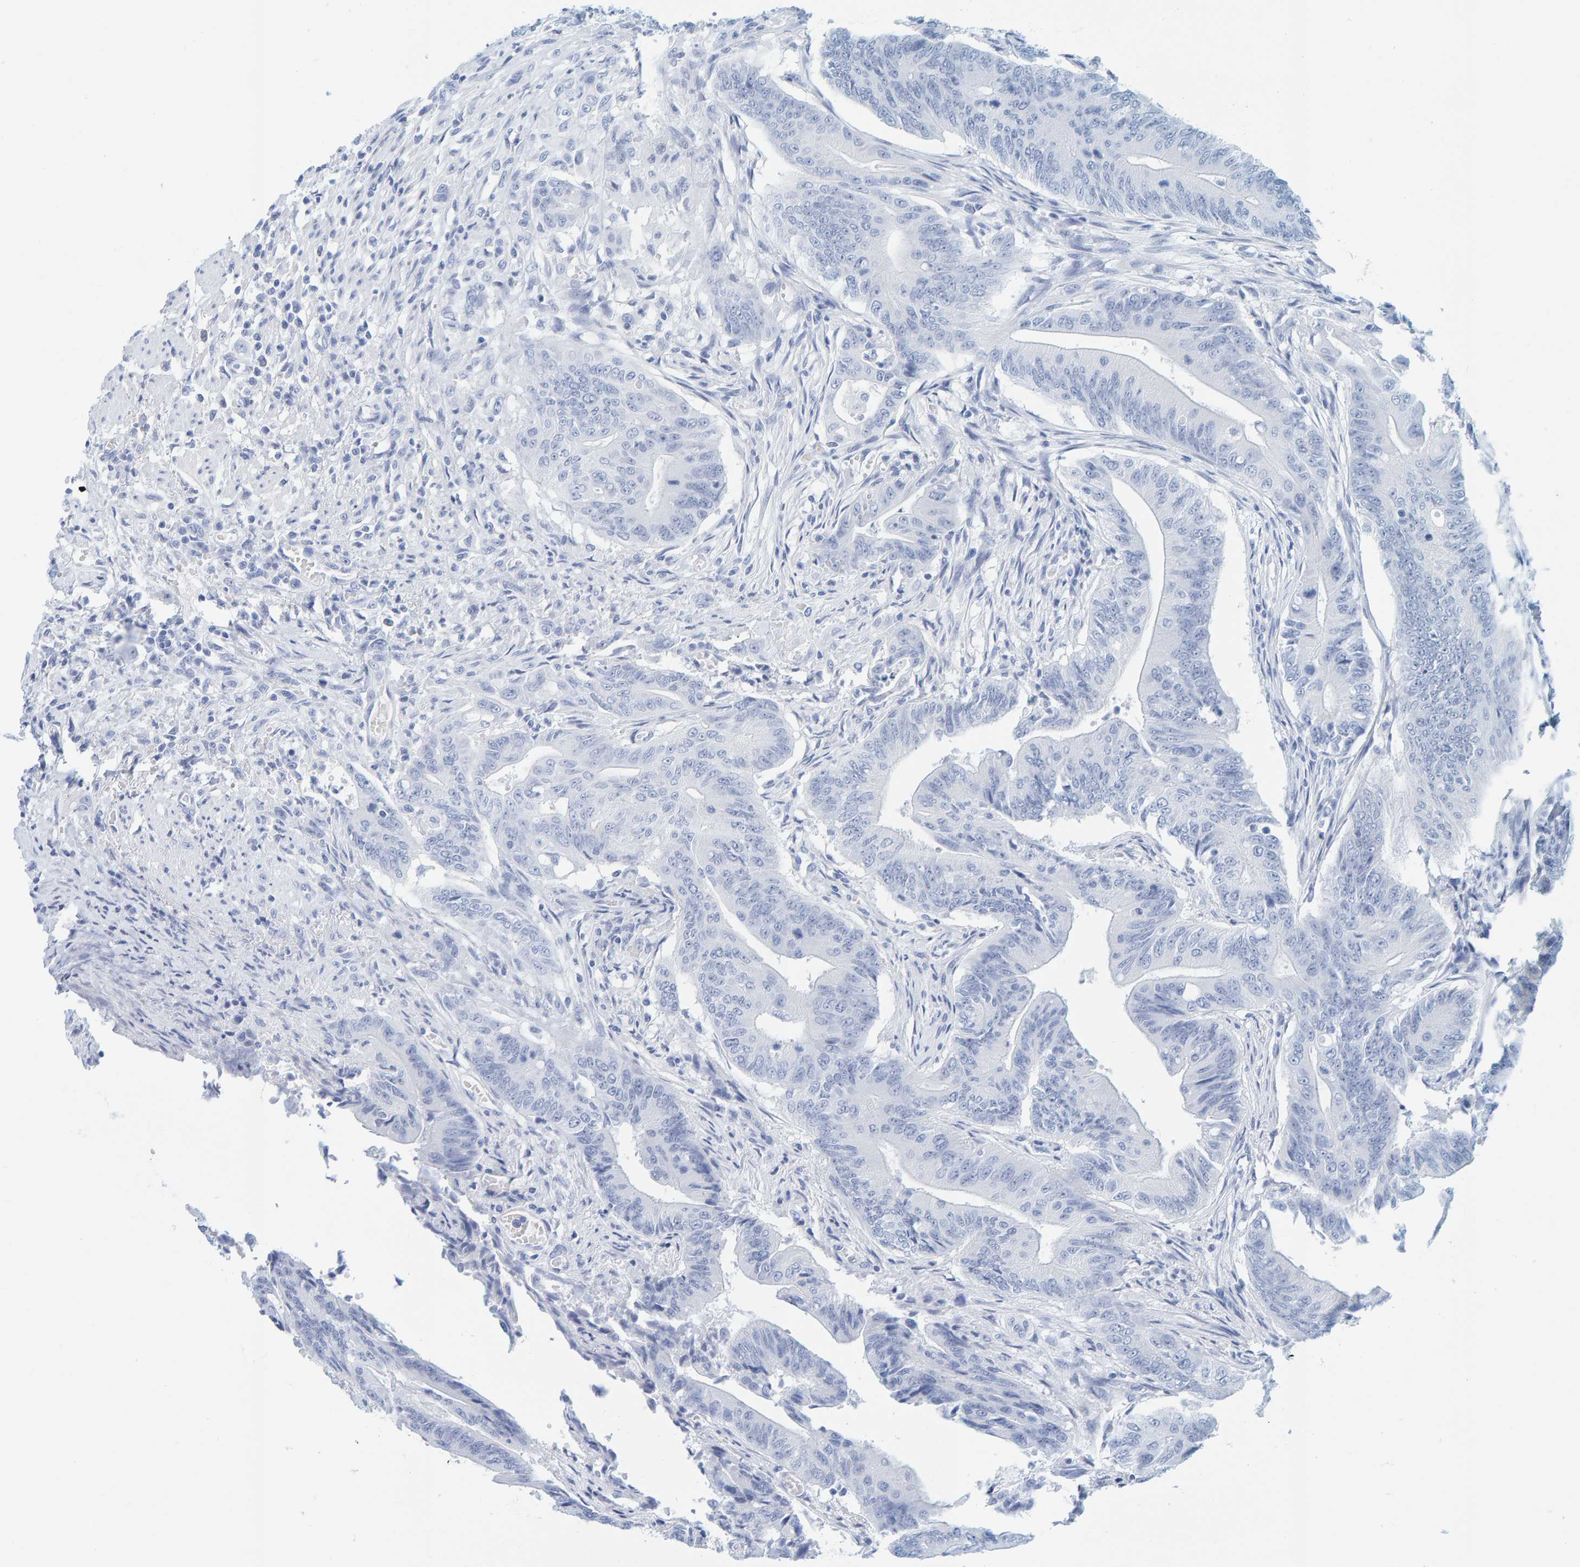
{"staining": {"intensity": "negative", "quantity": "none", "location": "none"}, "tissue": "colorectal cancer", "cell_type": "Tumor cells", "image_type": "cancer", "snomed": [{"axis": "morphology", "description": "Adenoma, NOS"}, {"axis": "morphology", "description": "Adenocarcinoma, NOS"}, {"axis": "topography", "description": "Colon"}], "caption": "Colorectal cancer stained for a protein using immunohistochemistry (IHC) reveals no staining tumor cells.", "gene": "SFTPC", "patient": {"sex": "male", "age": 79}}